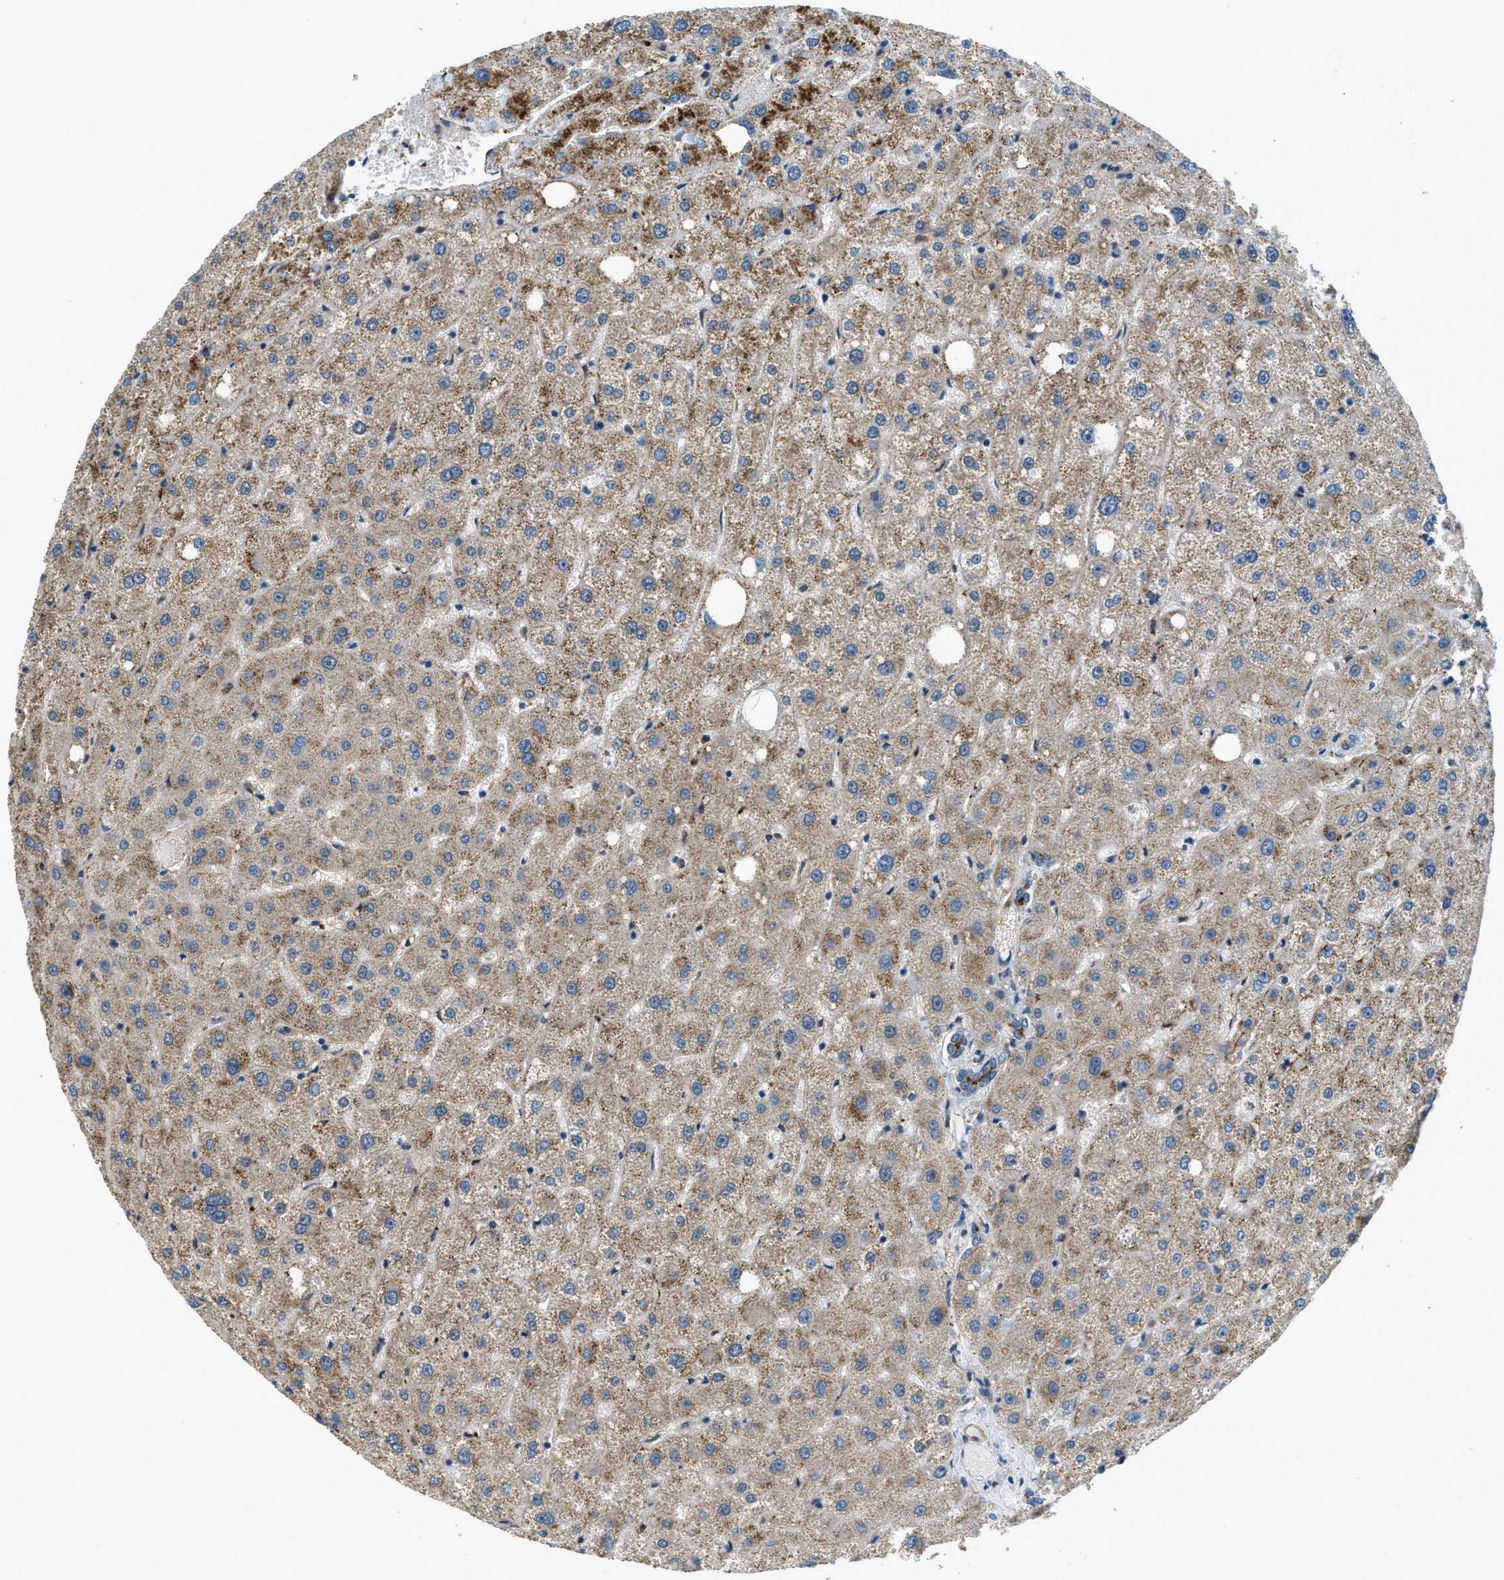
{"staining": {"intensity": "strong", "quantity": "25%-75%", "location": "cytoplasmic/membranous"}, "tissue": "liver", "cell_type": "Cholangiocytes", "image_type": "normal", "snomed": [{"axis": "morphology", "description": "Normal tissue, NOS"}, {"axis": "topography", "description": "Liver"}], "caption": "DAB immunohistochemical staining of benign human liver demonstrates strong cytoplasmic/membranous protein positivity in approximately 25%-75% of cholangiocytes. The staining is performed using DAB (3,3'-diaminobenzidine) brown chromogen to label protein expression. The nuclei are counter-stained blue using hematoxylin.", "gene": "CGN", "patient": {"sex": "male", "age": 73}}